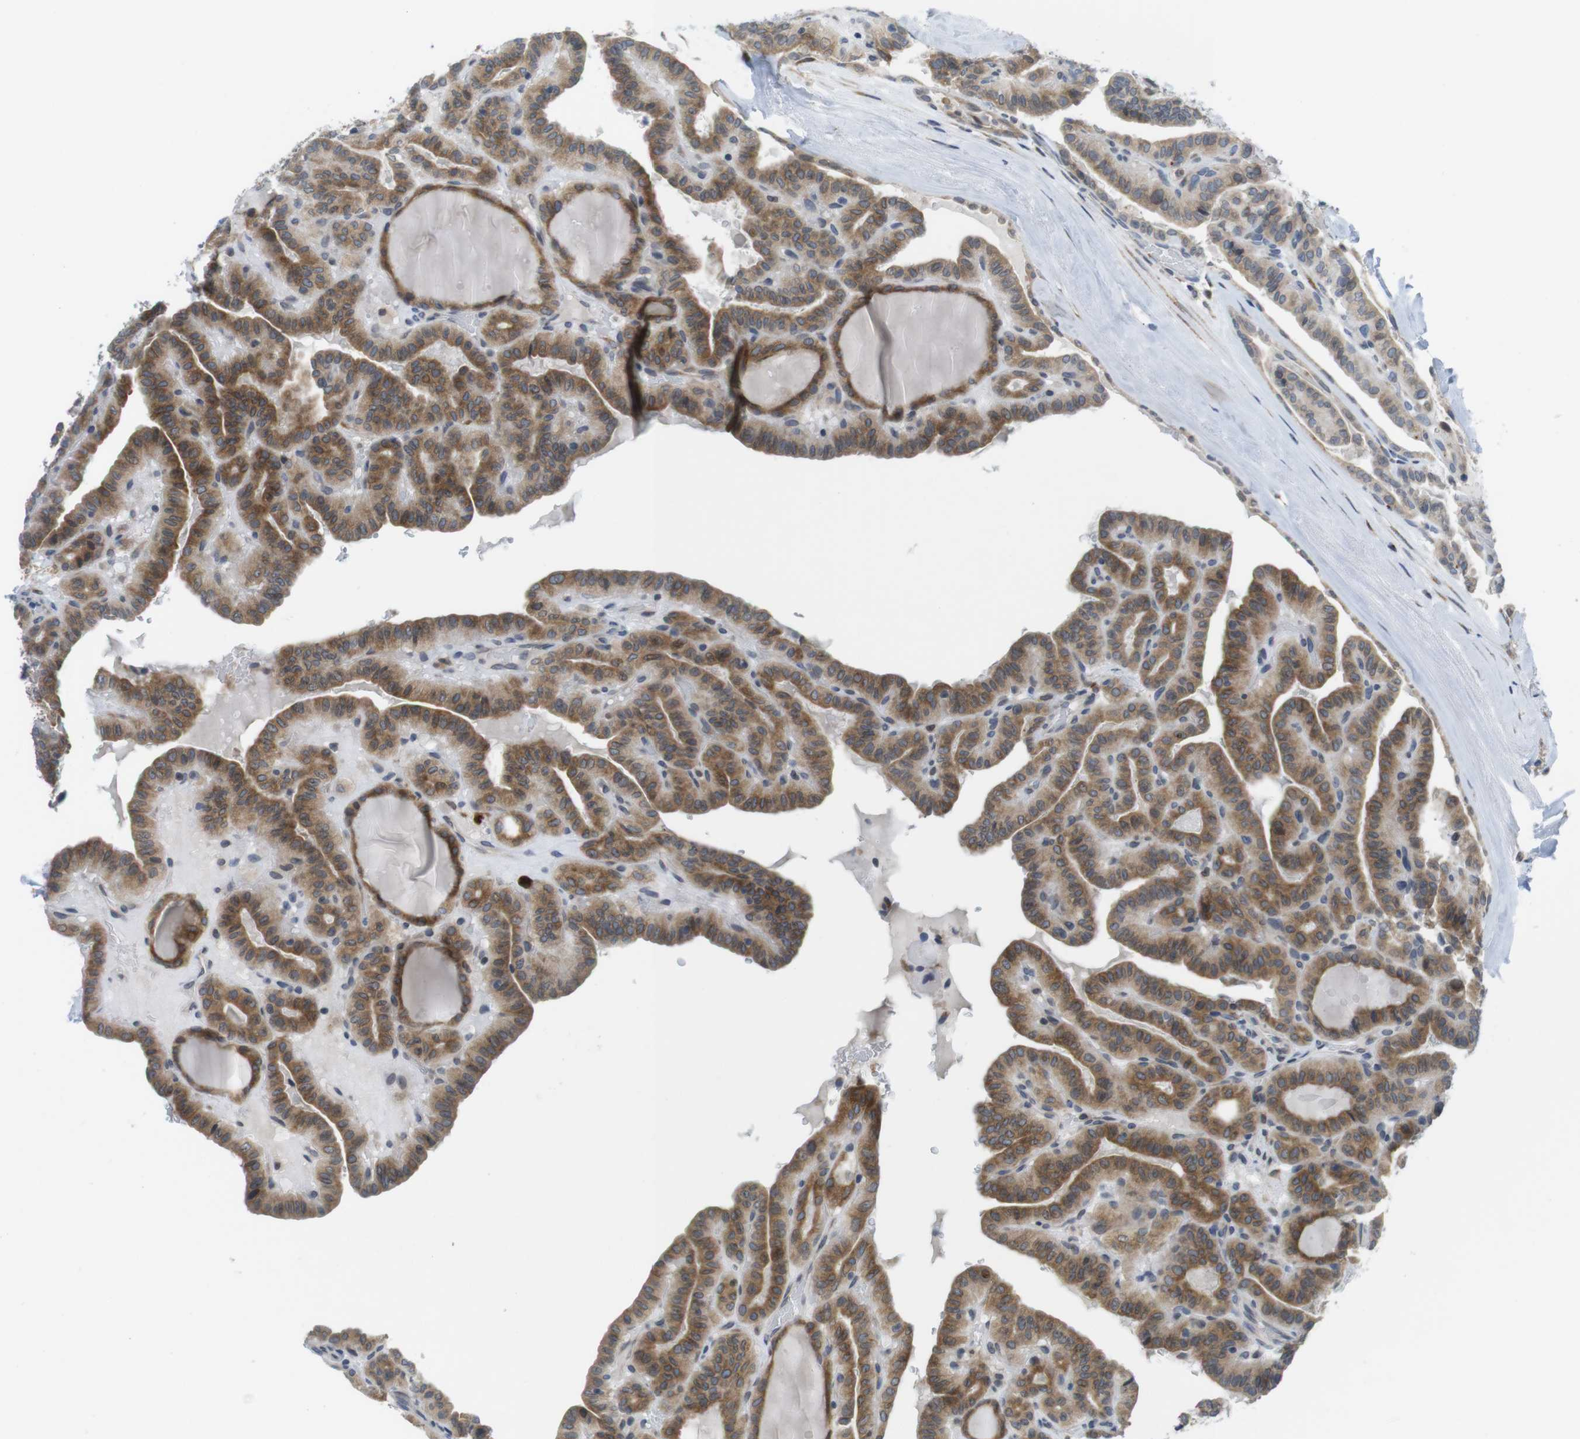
{"staining": {"intensity": "moderate", "quantity": ">75%", "location": "cytoplasmic/membranous"}, "tissue": "thyroid cancer", "cell_type": "Tumor cells", "image_type": "cancer", "snomed": [{"axis": "morphology", "description": "Papillary adenocarcinoma, NOS"}, {"axis": "topography", "description": "Thyroid gland"}], "caption": "IHC image of thyroid cancer (papillary adenocarcinoma) stained for a protein (brown), which reveals medium levels of moderate cytoplasmic/membranous expression in about >75% of tumor cells.", "gene": "ERGIC3", "patient": {"sex": "male", "age": 77}}